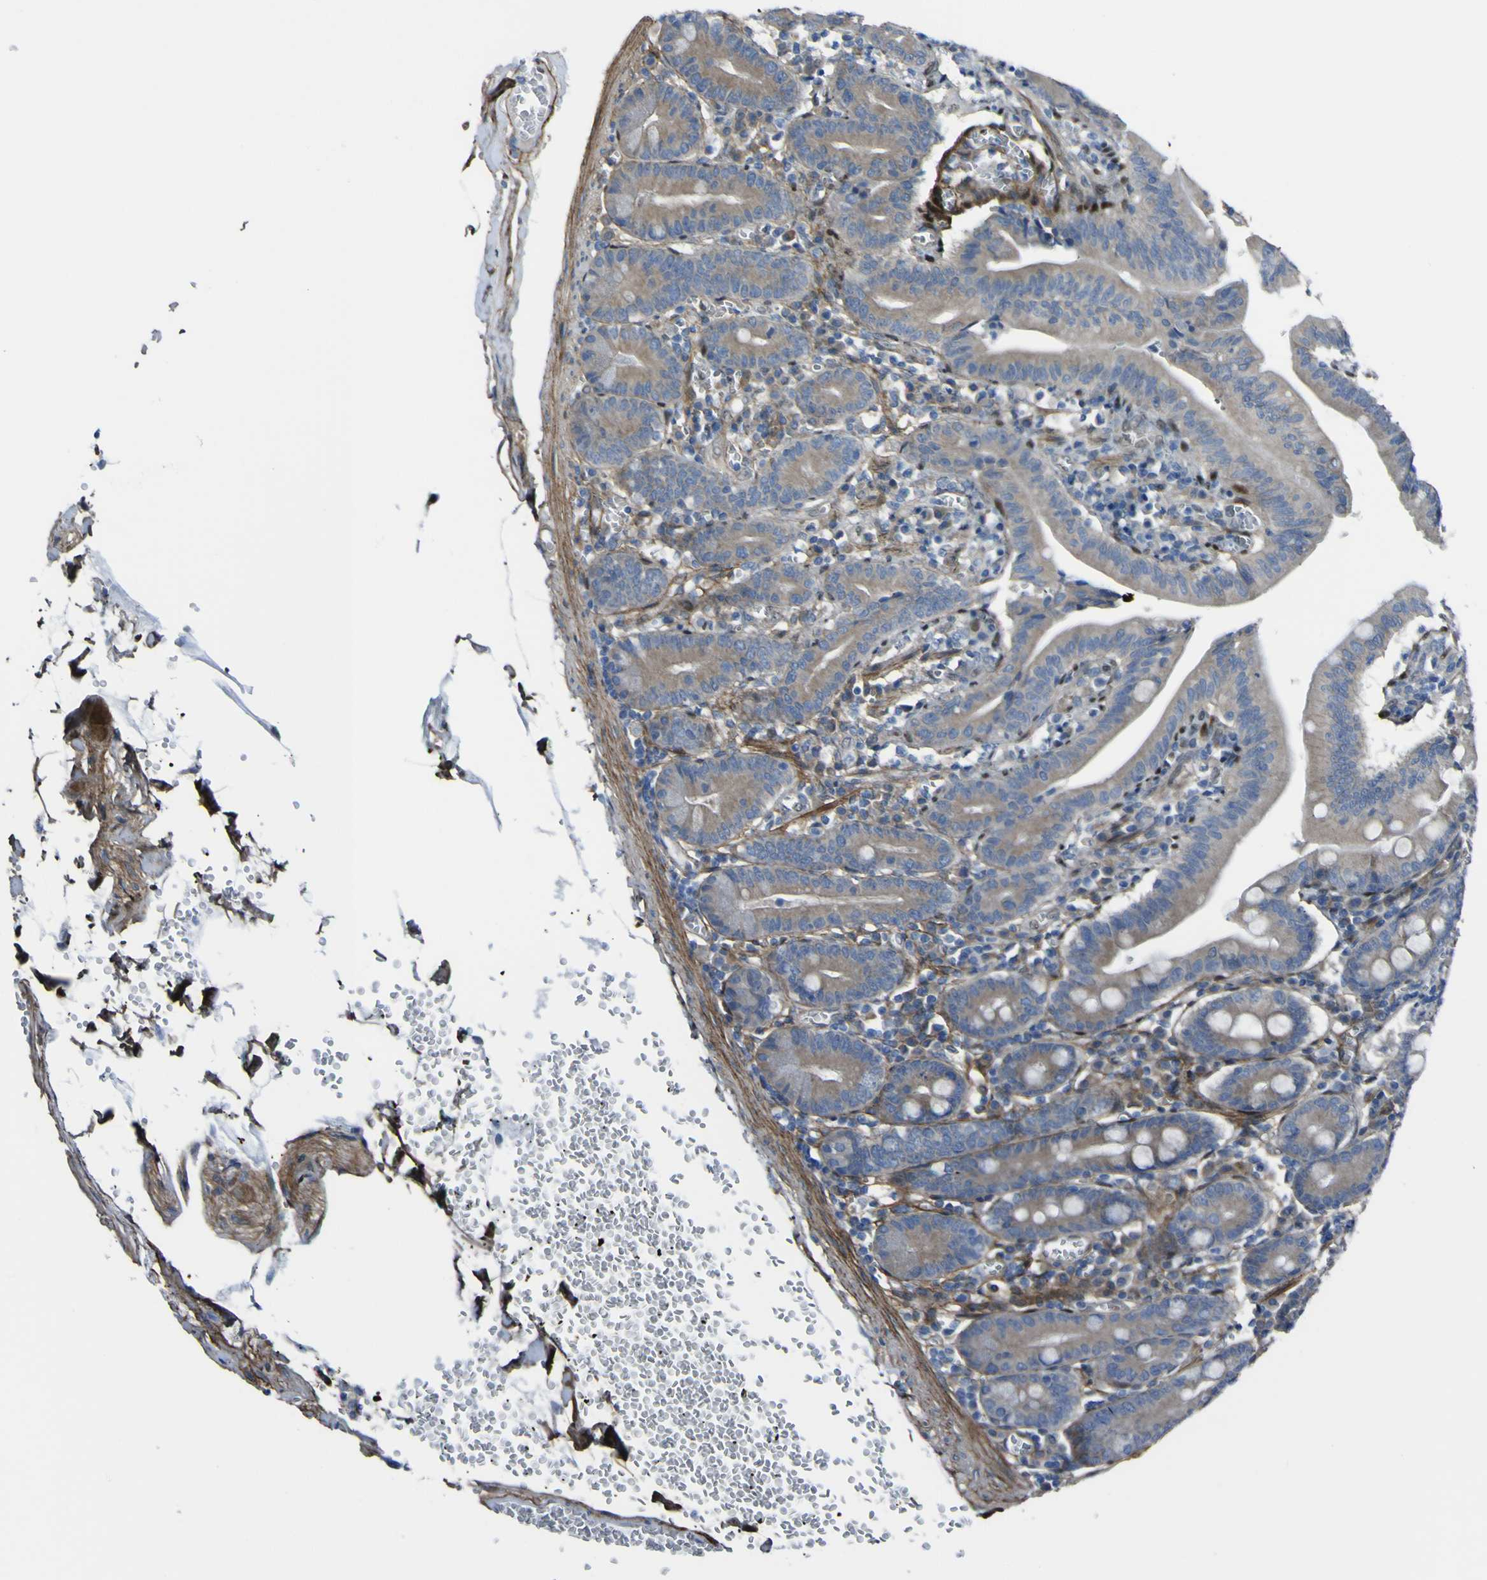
{"staining": {"intensity": "moderate", "quantity": "25%-75%", "location": "cytoplasmic/membranous"}, "tissue": "small intestine", "cell_type": "Glandular cells", "image_type": "normal", "snomed": [{"axis": "morphology", "description": "Normal tissue, NOS"}, {"axis": "topography", "description": "Small intestine"}], "caption": "Immunohistochemistry (IHC) photomicrograph of normal small intestine: human small intestine stained using immunohistochemistry reveals medium levels of moderate protein expression localized specifically in the cytoplasmic/membranous of glandular cells, appearing as a cytoplasmic/membranous brown color.", "gene": "LRRN1", "patient": {"sex": "male", "age": 71}}